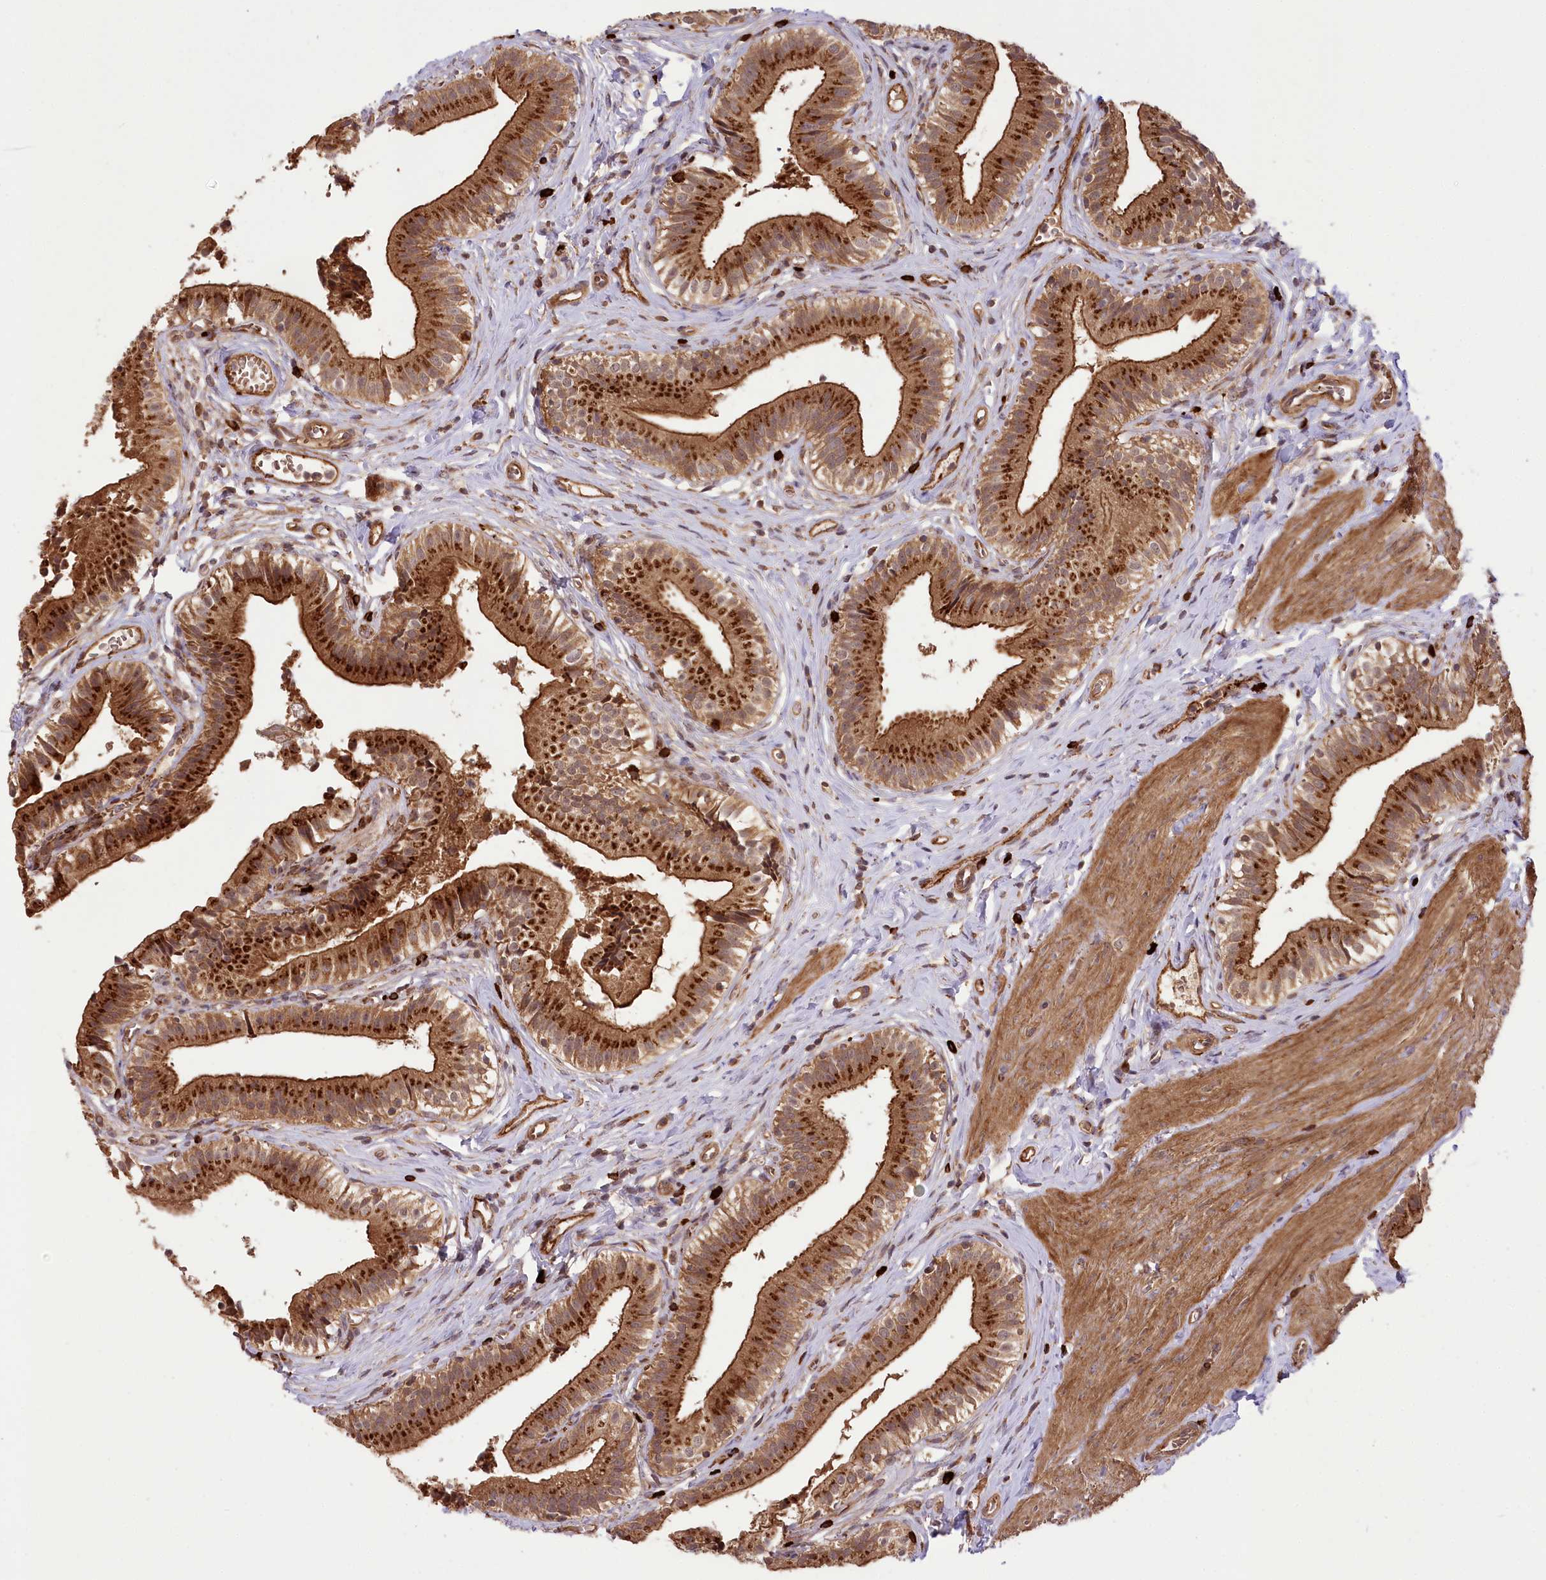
{"staining": {"intensity": "strong", "quantity": ">75%", "location": "cytoplasmic/membranous"}, "tissue": "gallbladder", "cell_type": "Glandular cells", "image_type": "normal", "snomed": [{"axis": "morphology", "description": "Normal tissue, NOS"}, {"axis": "topography", "description": "Gallbladder"}], "caption": "IHC histopathology image of normal gallbladder: gallbladder stained using IHC exhibits high levels of strong protein expression localized specifically in the cytoplasmic/membranous of glandular cells, appearing as a cytoplasmic/membranous brown color.", "gene": "CARD19", "patient": {"sex": "female", "age": 47}}